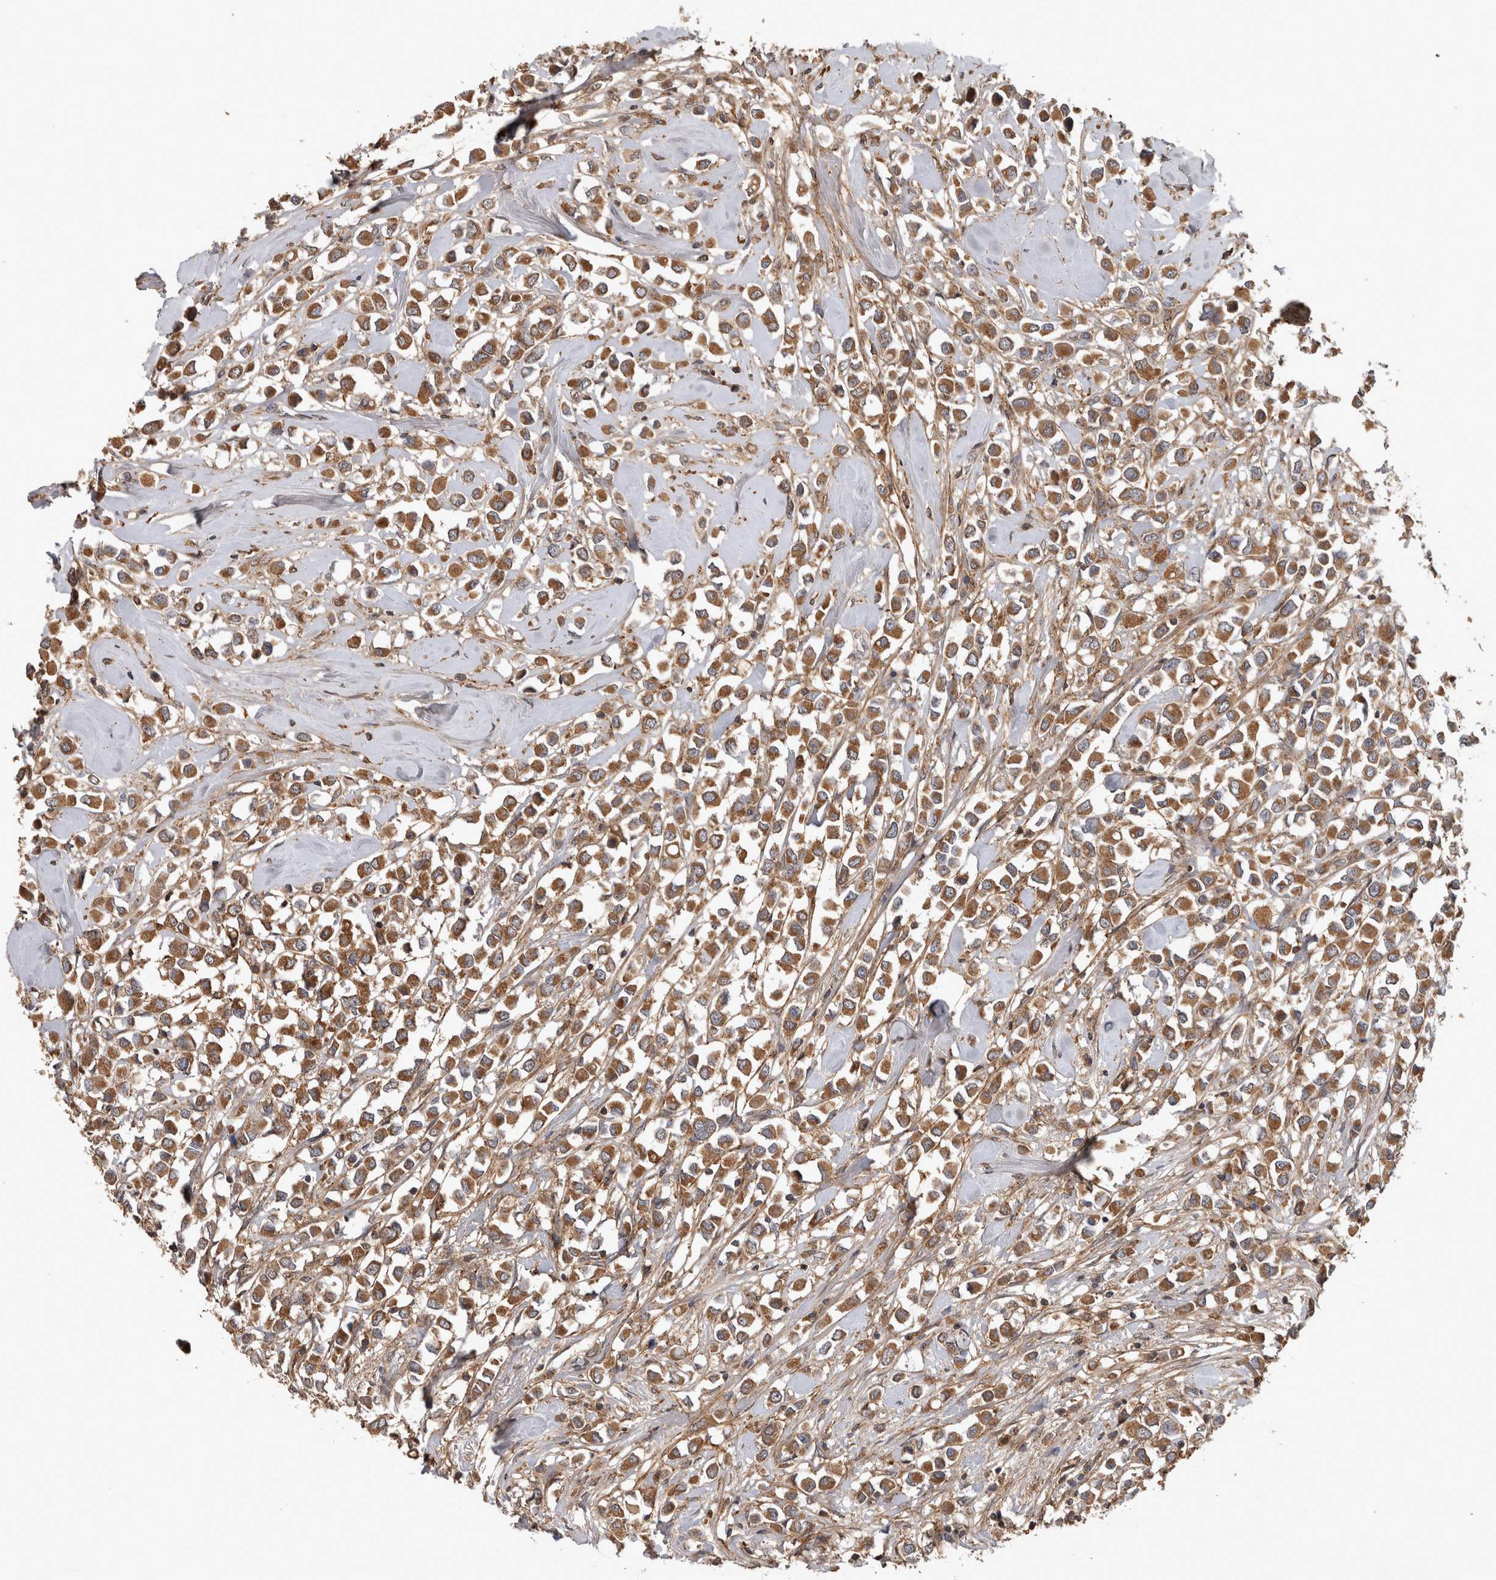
{"staining": {"intensity": "moderate", "quantity": ">75%", "location": "cytoplasmic/membranous"}, "tissue": "breast cancer", "cell_type": "Tumor cells", "image_type": "cancer", "snomed": [{"axis": "morphology", "description": "Duct carcinoma"}, {"axis": "topography", "description": "Breast"}], "caption": "Invasive ductal carcinoma (breast) tissue exhibits moderate cytoplasmic/membranous positivity in approximately >75% of tumor cells", "gene": "TRMT61B", "patient": {"sex": "female", "age": 61}}